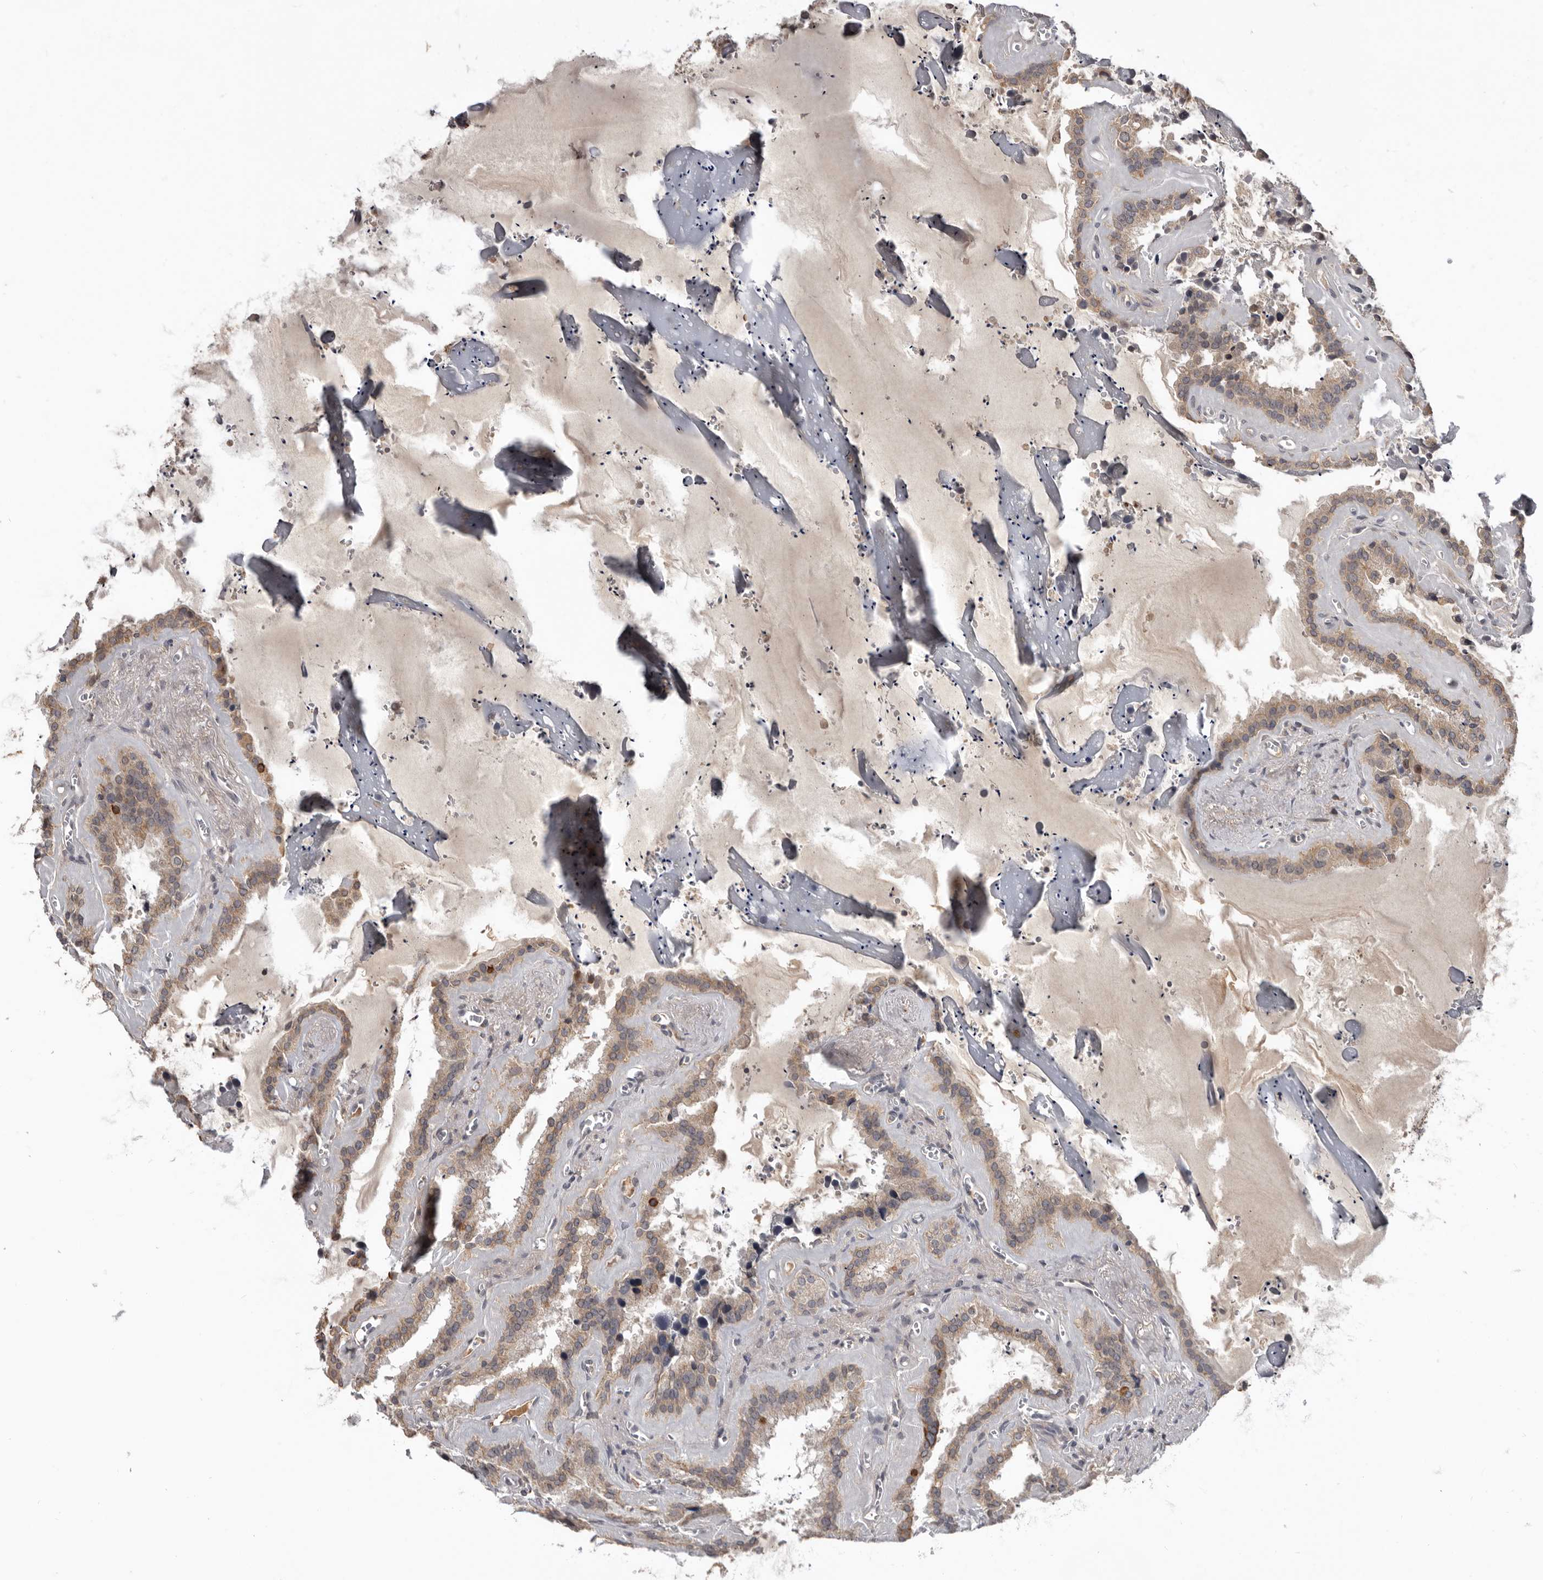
{"staining": {"intensity": "weak", "quantity": "25%-75%", "location": "cytoplasmic/membranous"}, "tissue": "seminal vesicle", "cell_type": "Glandular cells", "image_type": "normal", "snomed": [{"axis": "morphology", "description": "Normal tissue, NOS"}, {"axis": "topography", "description": "Prostate"}, {"axis": "topography", "description": "Seminal veicle"}], "caption": "Immunohistochemistry of benign seminal vesicle reveals low levels of weak cytoplasmic/membranous positivity in about 25%-75% of glandular cells.", "gene": "NMUR1", "patient": {"sex": "male", "age": 59}}